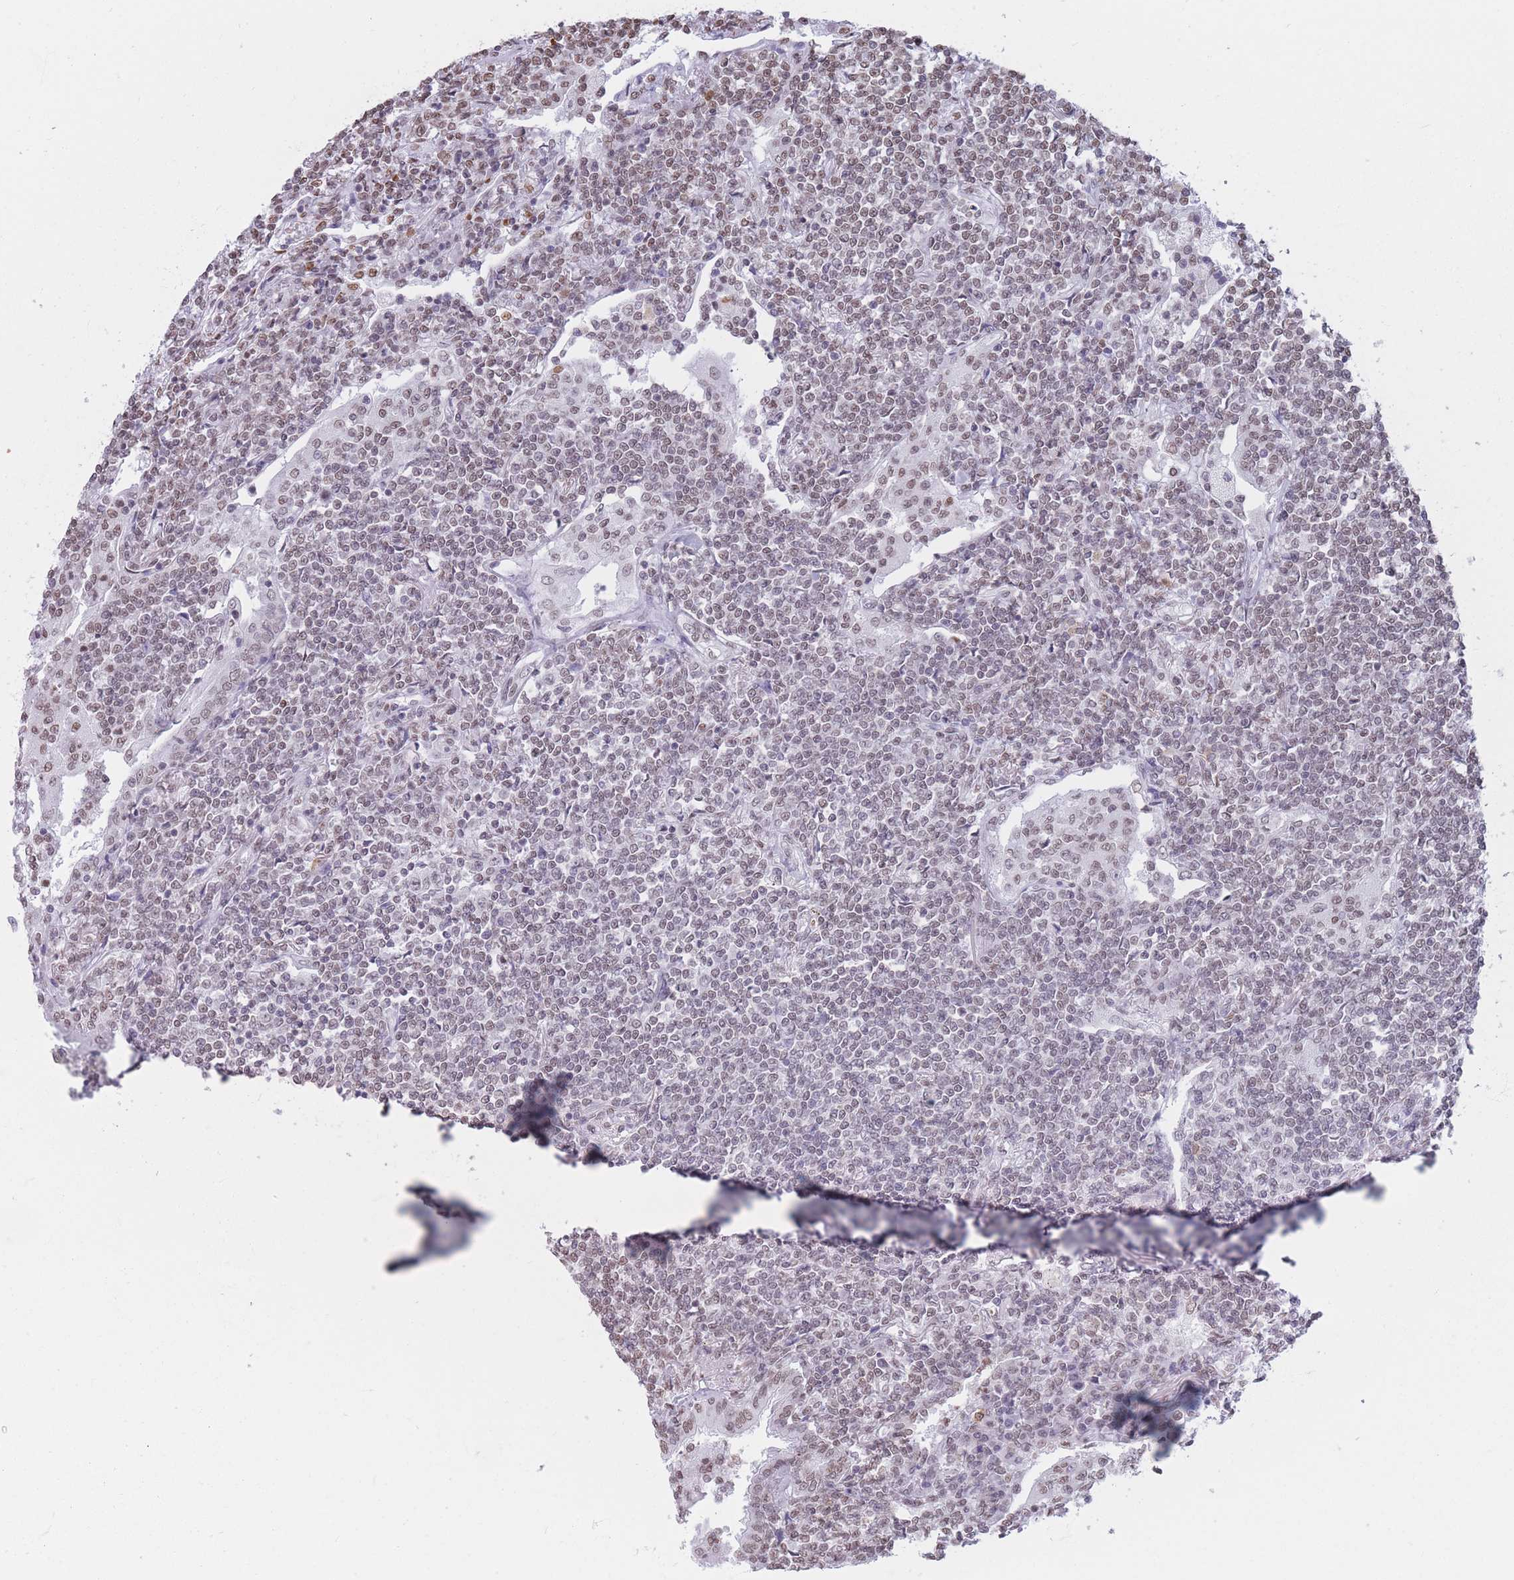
{"staining": {"intensity": "moderate", "quantity": "<25%", "location": "nuclear"}, "tissue": "lymphoma", "cell_type": "Tumor cells", "image_type": "cancer", "snomed": [{"axis": "morphology", "description": "Malignant lymphoma, non-Hodgkin's type, Low grade"}, {"axis": "topography", "description": "Lung"}], "caption": "Tumor cells reveal low levels of moderate nuclear expression in about <25% of cells in lymphoma.", "gene": "RYK", "patient": {"sex": "female", "age": 71}}